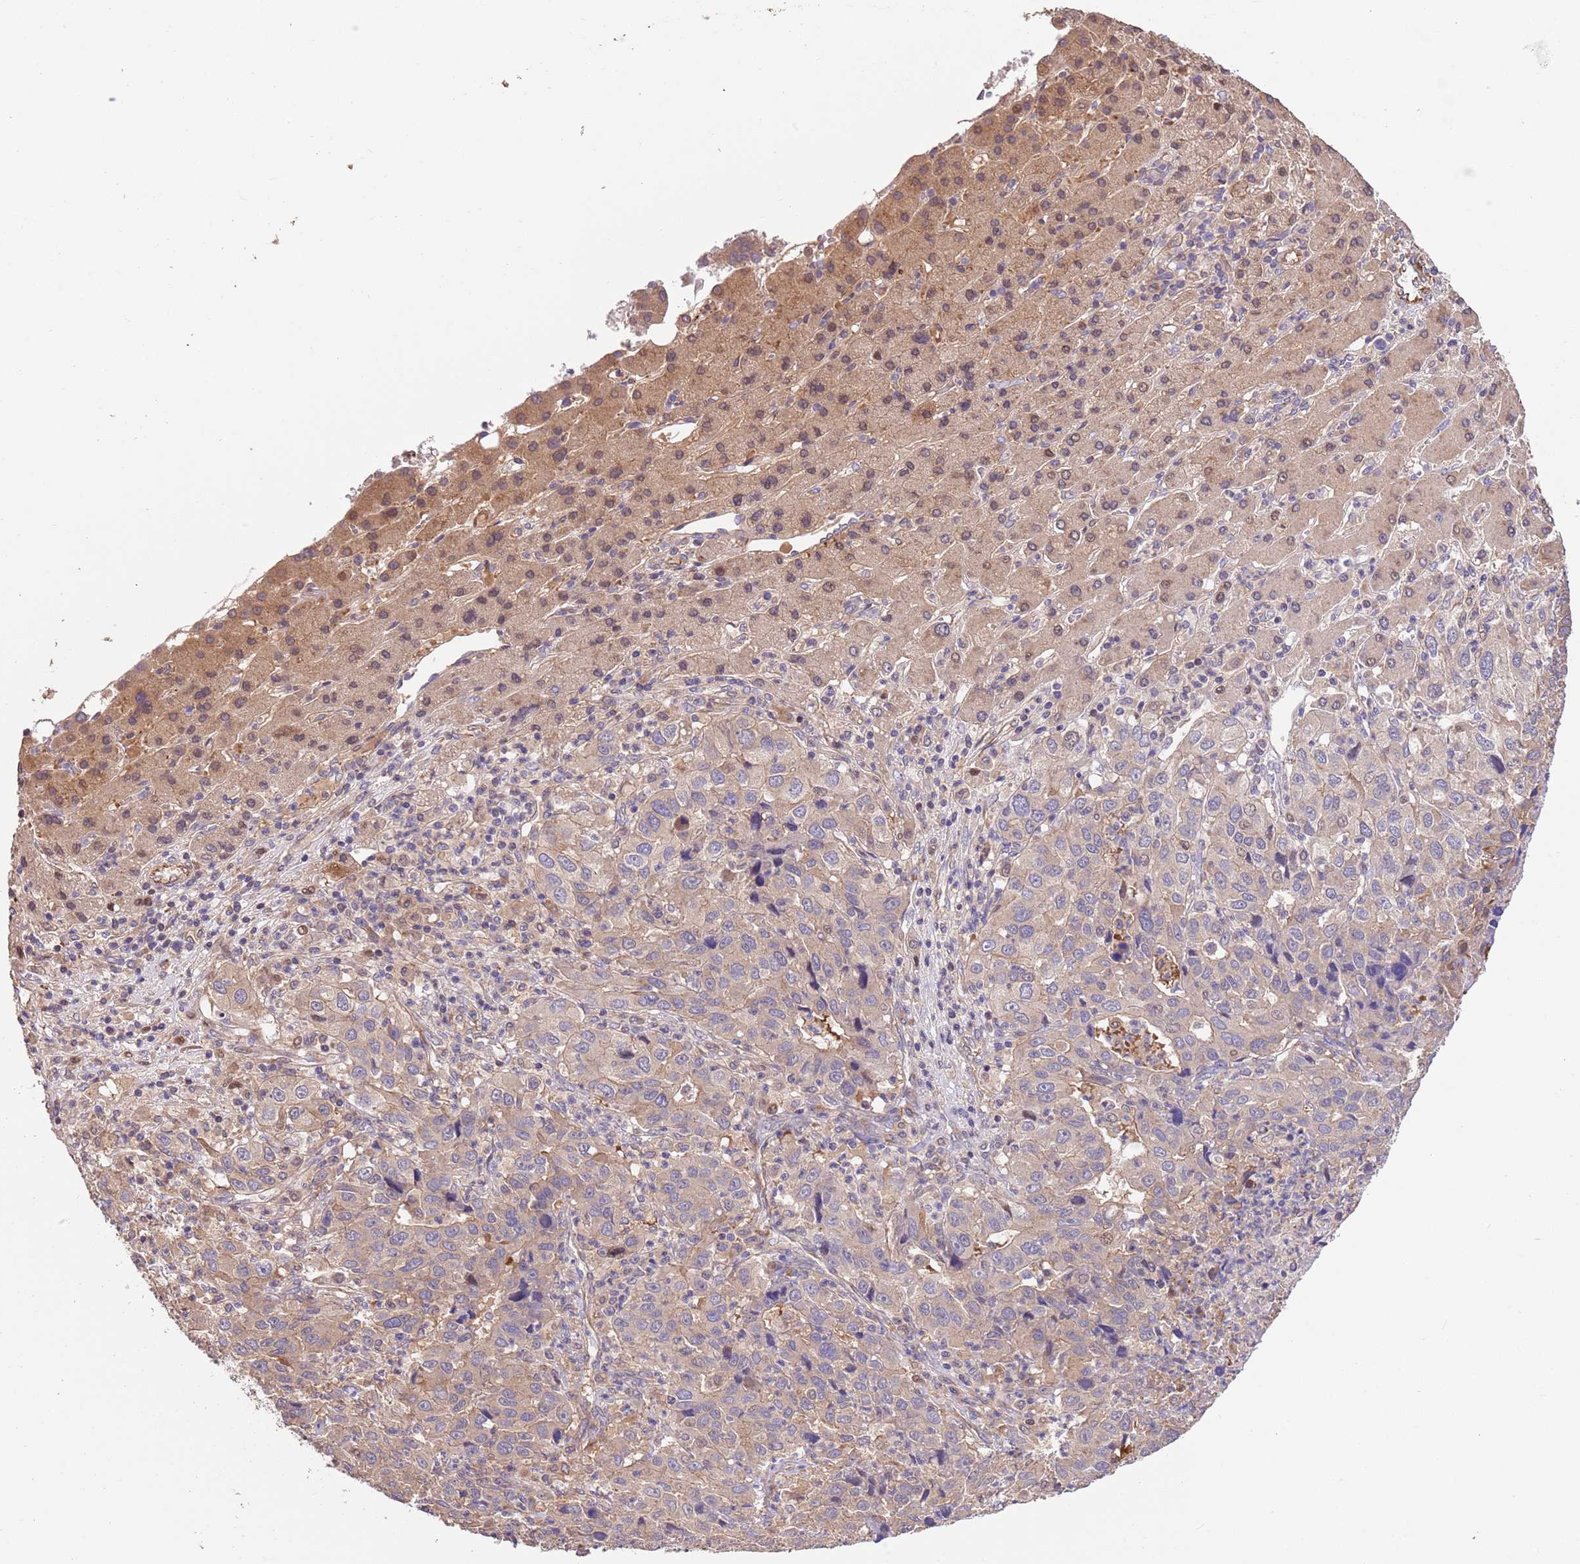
{"staining": {"intensity": "weak", "quantity": "25%-75%", "location": "cytoplasmic/membranous"}, "tissue": "liver cancer", "cell_type": "Tumor cells", "image_type": "cancer", "snomed": [{"axis": "morphology", "description": "Carcinoma, Hepatocellular, NOS"}, {"axis": "topography", "description": "Liver"}], "caption": "This is a micrograph of immunohistochemistry staining of liver cancer, which shows weak positivity in the cytoplasmic/membranous of tumor cells.", "gene": "FAM89B", "patient": {"sex": "male", "age": 63}}